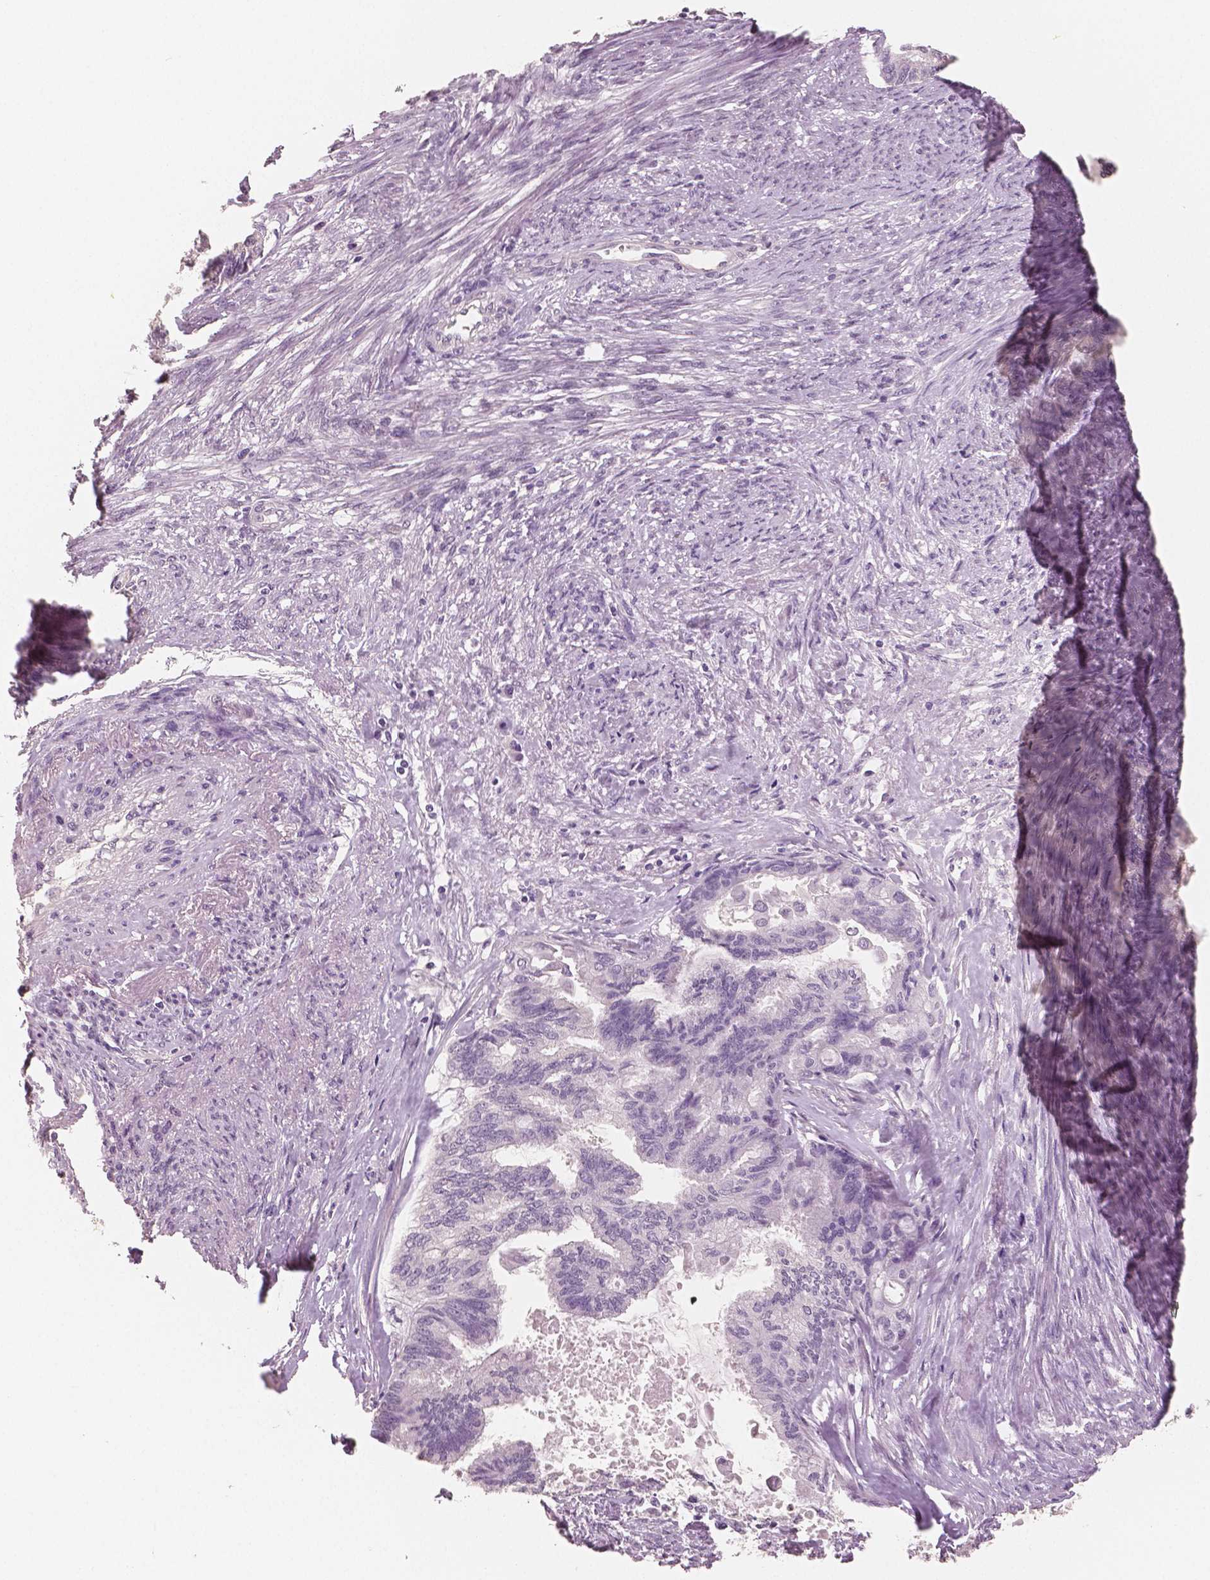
{"staining": {"intensity": "negative", "quantity": "none", "location": "none"}, "tissue": "endometrial cancer", "cell_type": "Tumor cells", "image_type": "cancer", "snomed": [{"axis": "morphology", "description": "Adenocarcinoma, NOS"}, {"axis": "topography", "description": "Endometrium"}], "caption": "Tumor cells are negative for brown protein staining in endometrial cancer (adenocarcinoma).", "gene": "NECAB2", "patient": {"sex": "female", "age": 86}}